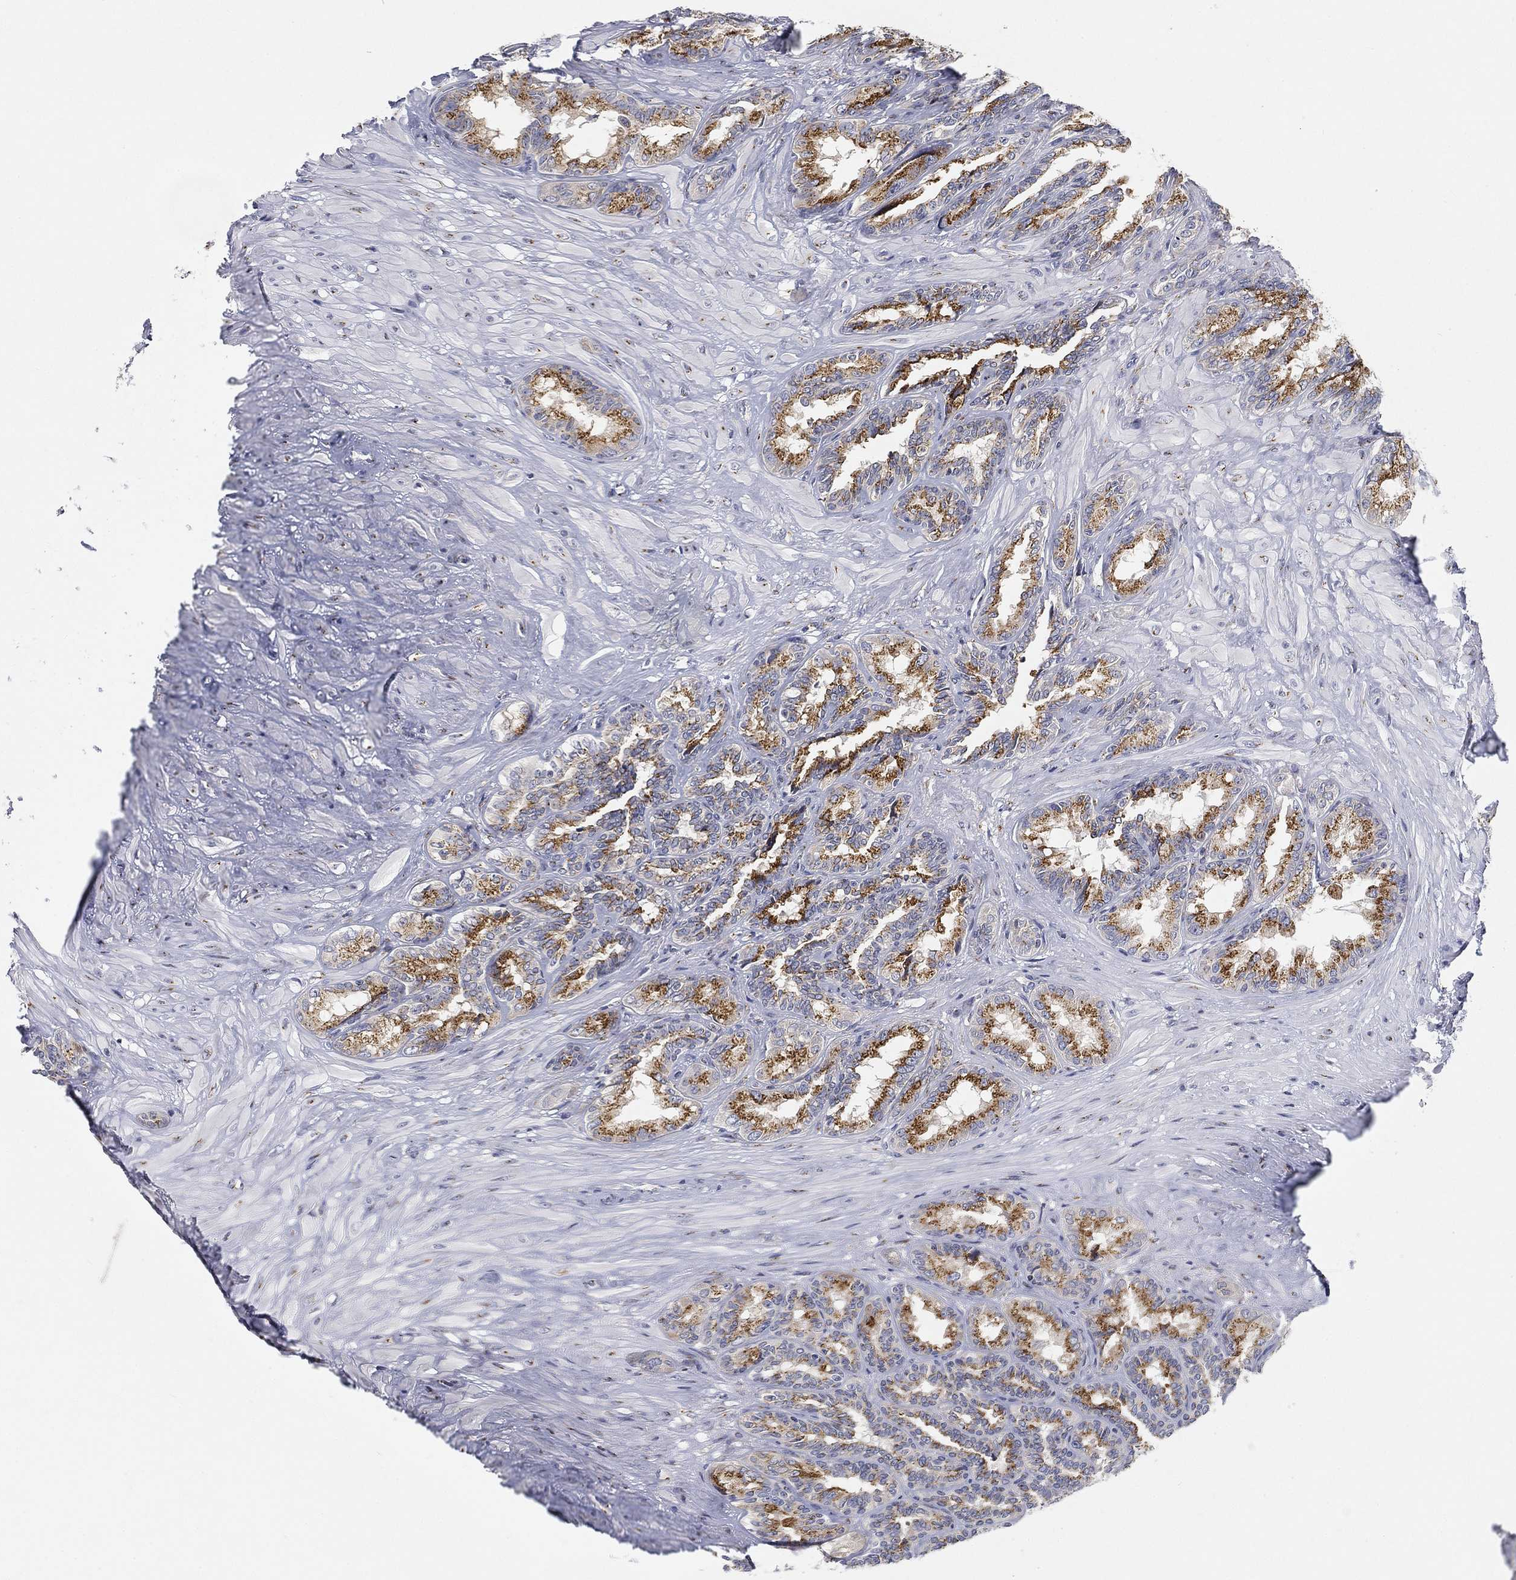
{"staining": {"intensity": "strong", "quantity": ">75%", "location": "cytoplasmic/membranous"}, "tissue": "seminal vesicle", "cell_type": "Glandular cells", "image_type": "normal", "snomed": [{"axis": "morphology", "description": "Normal tissue, NOS"}, {"axis": "topography", "description": "Seminal veicle"}], "caption": "Immunohistochemical staining of benign seminal vesicle reveals high levels of strong cytoplasmic/membranous positivity in approximately >75% of glandular cells.", "gene": "TICAM1", "patient": {"sex": "male", "age": 68}}